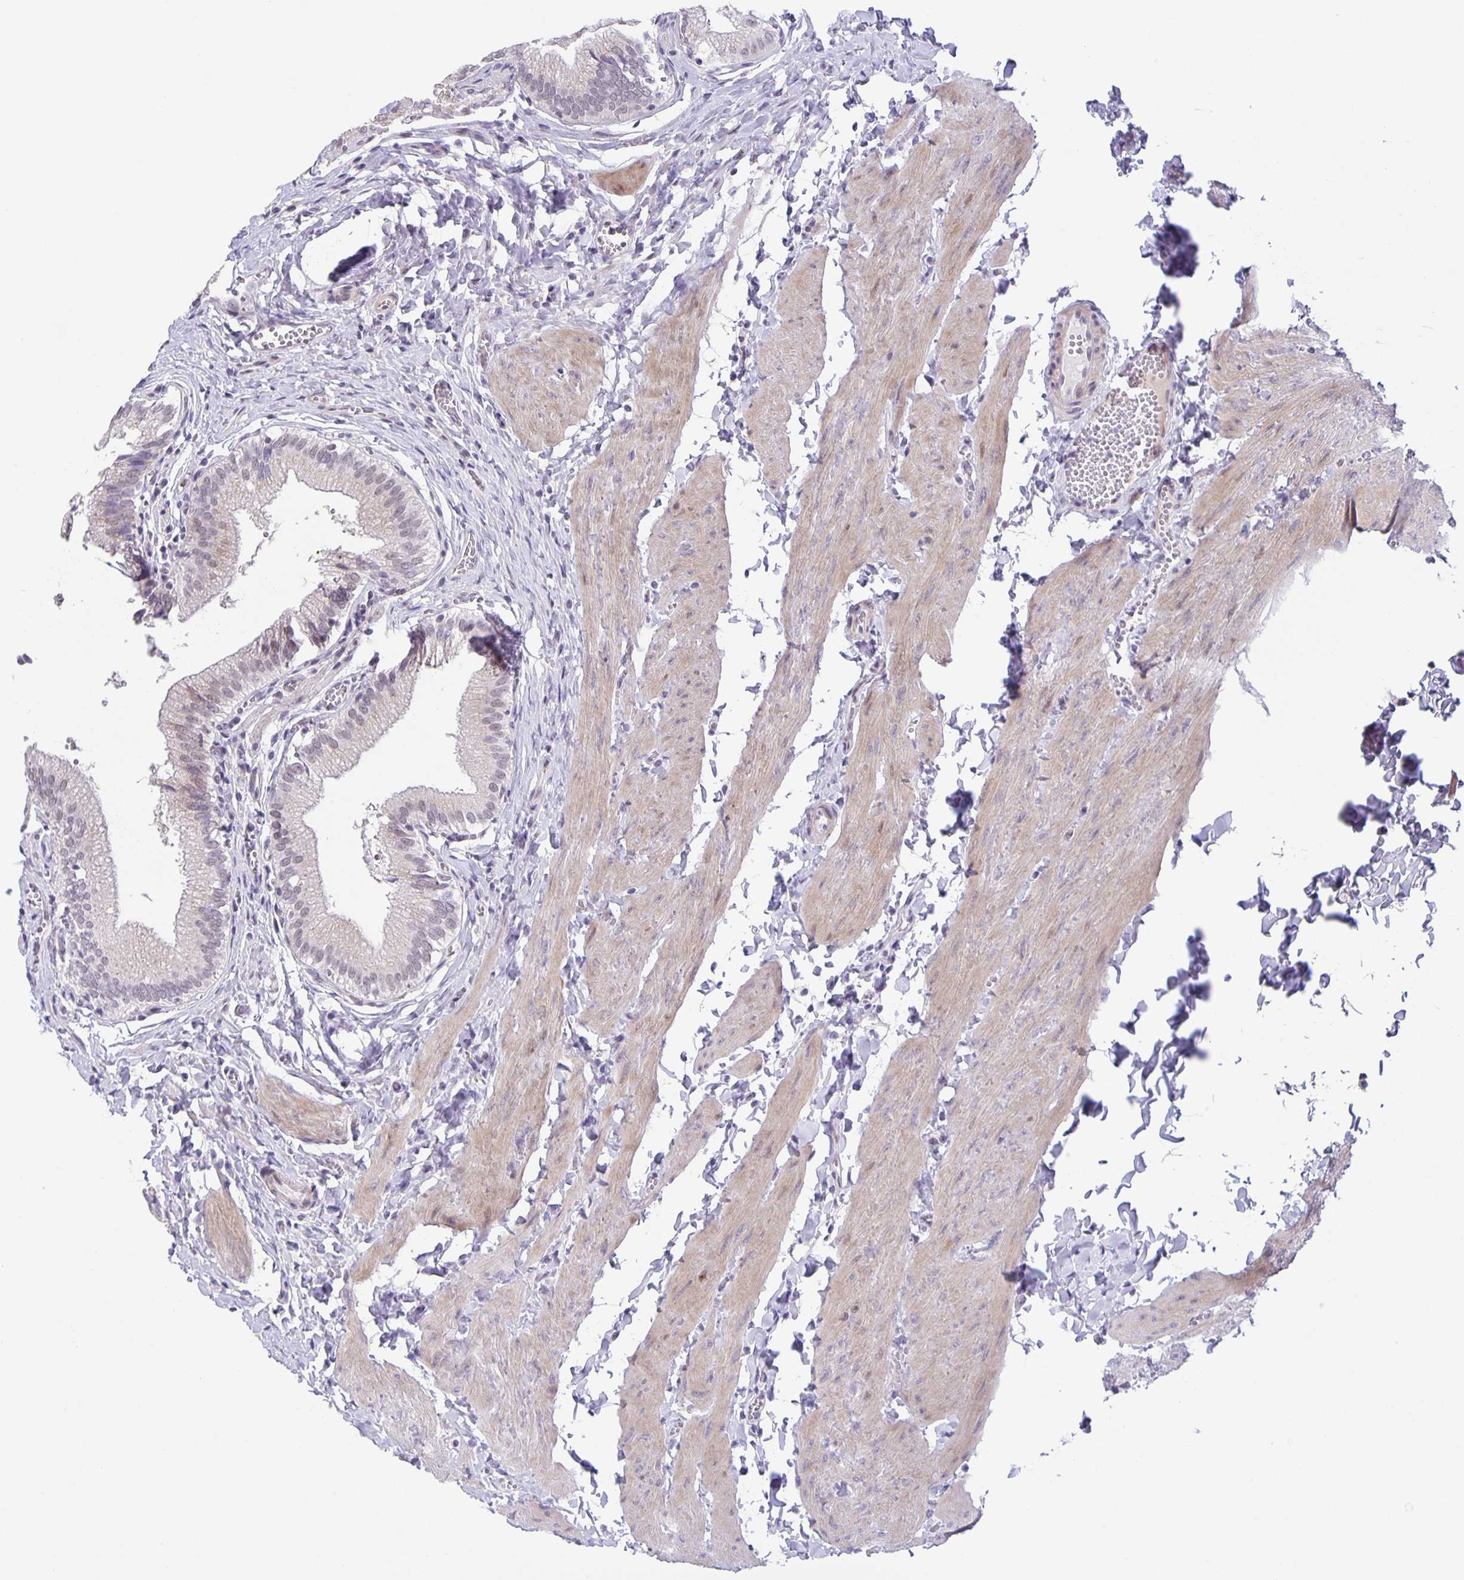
{"staining": {"intensity": "moderate", "quantity": "25%-75%", "location": "cytoplasmic/membranous,nuclear"}, "tissue": "gallbladder", "cell_type": "Glandular cells", "image_type": "normal", "snomed": [{"axis": "morphology", "description": "Normal tissue, NOS"}, {"axis": "topography", "description": "Gallbladder"}, {"axis": "topography", "description": "Peripheral nerve tissue"}], "caption": "High-power microscopy captured an immunohistochemistry histopathology image of unremarkable gallbladder, revealing moderate cytoplasmic/membranous,nuclear staining in about 25%-75% of glandular cells. (IHC, brightfield microscopy, high magnification).", "gene": "PHRF1", "patient": {"sex": "male", "age": 17}}